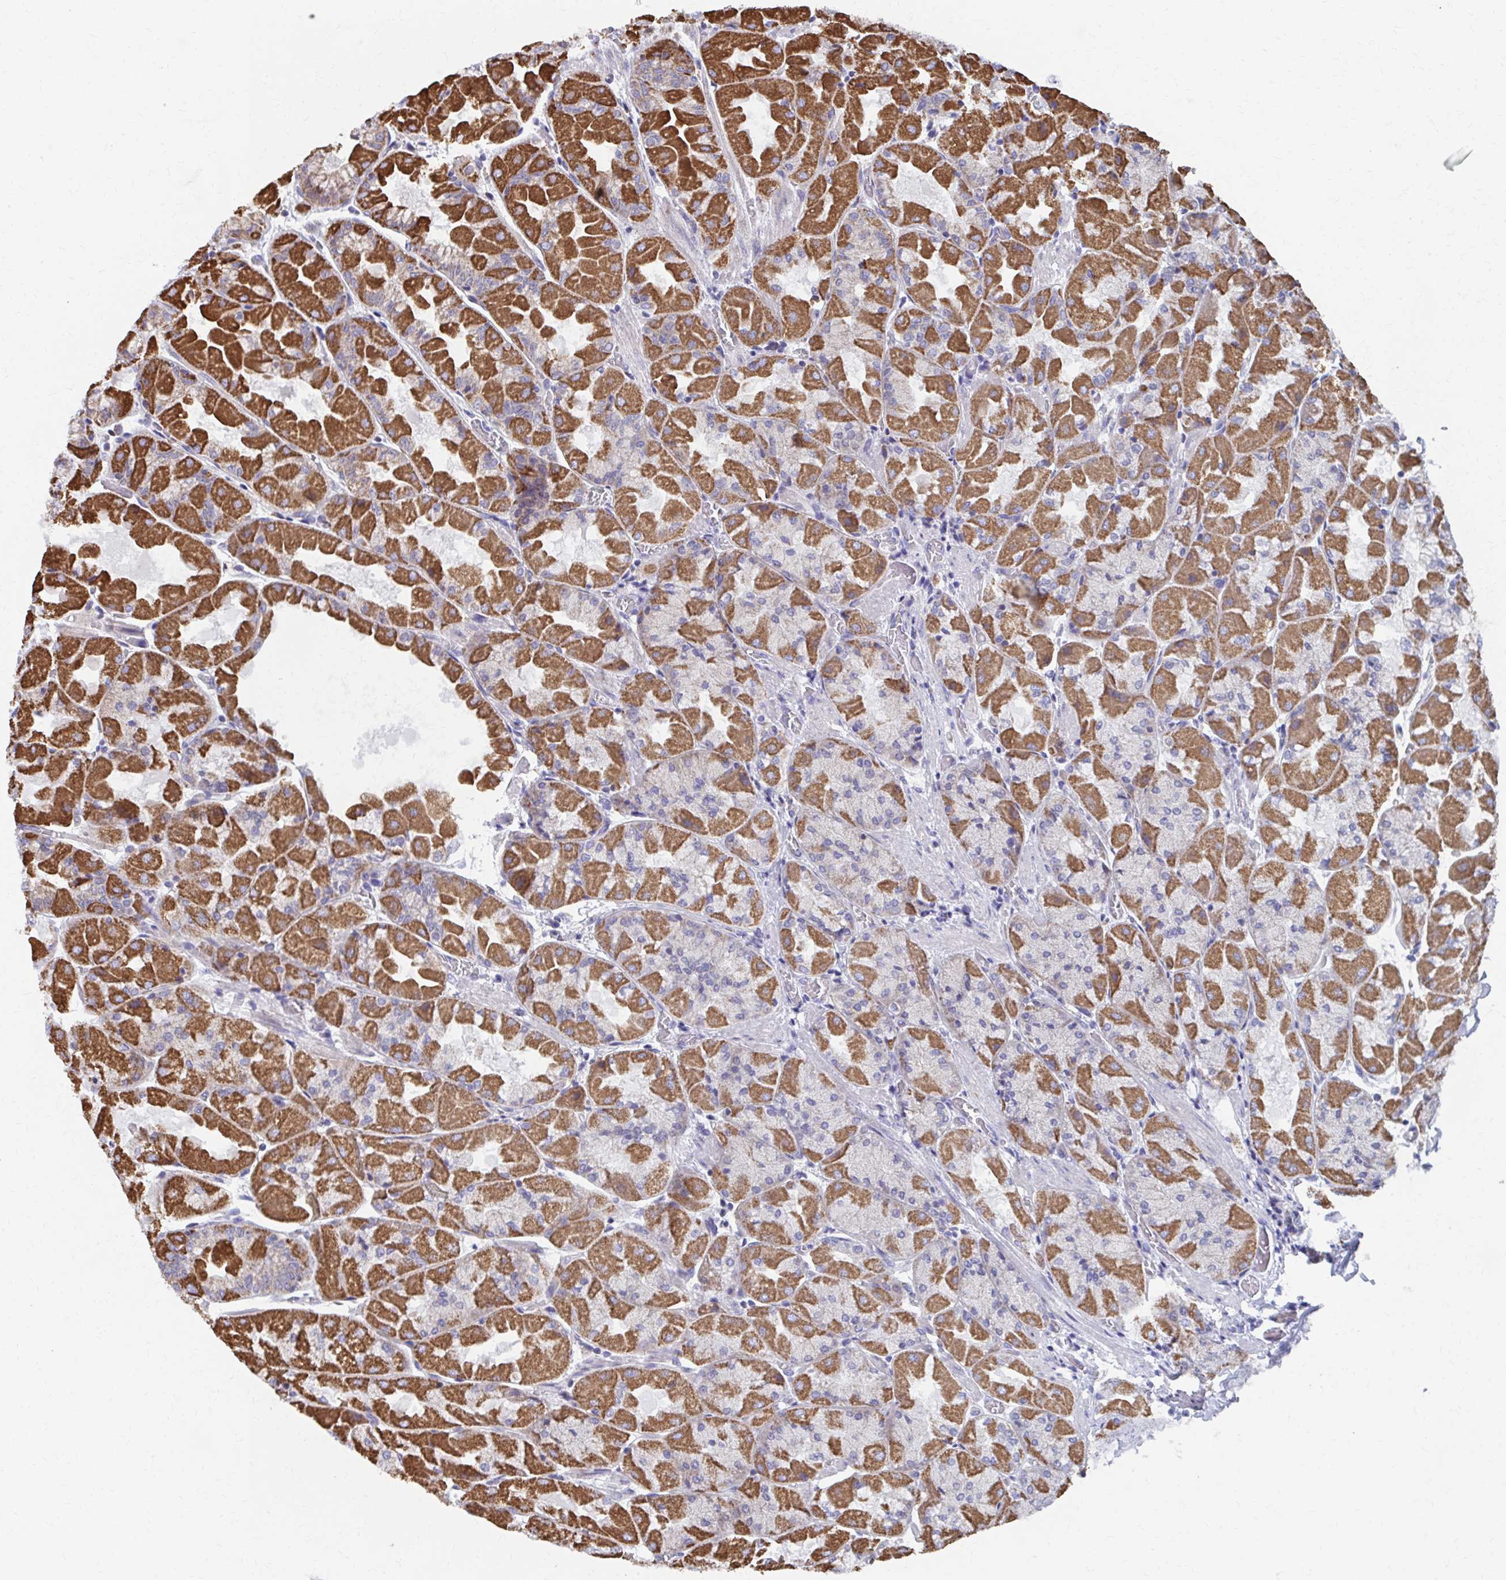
{"staining": {"intensity": "strong", "quantity": "25%-75%", "location": "cytoplasmic/membranous"}, "tissue": "stomach", "cell_type": "Glandular cells", "image_type": "normal", "snomed": [{"axis": "morphology", "description": "Normal tissue, NOS"}, {"axis": "topography", "description": "Stomach"}], "caption": "IHC of unremarkable human stomach shows high levels of strong cytoplasmic/membranous staining in approximately 25%-75% of glandular cells. Immunohistochemistry stains the protein in brown and the nuclei are stained blue.", "gene": "RCC1L", "patient": {"sex": "female", "age": 61}}